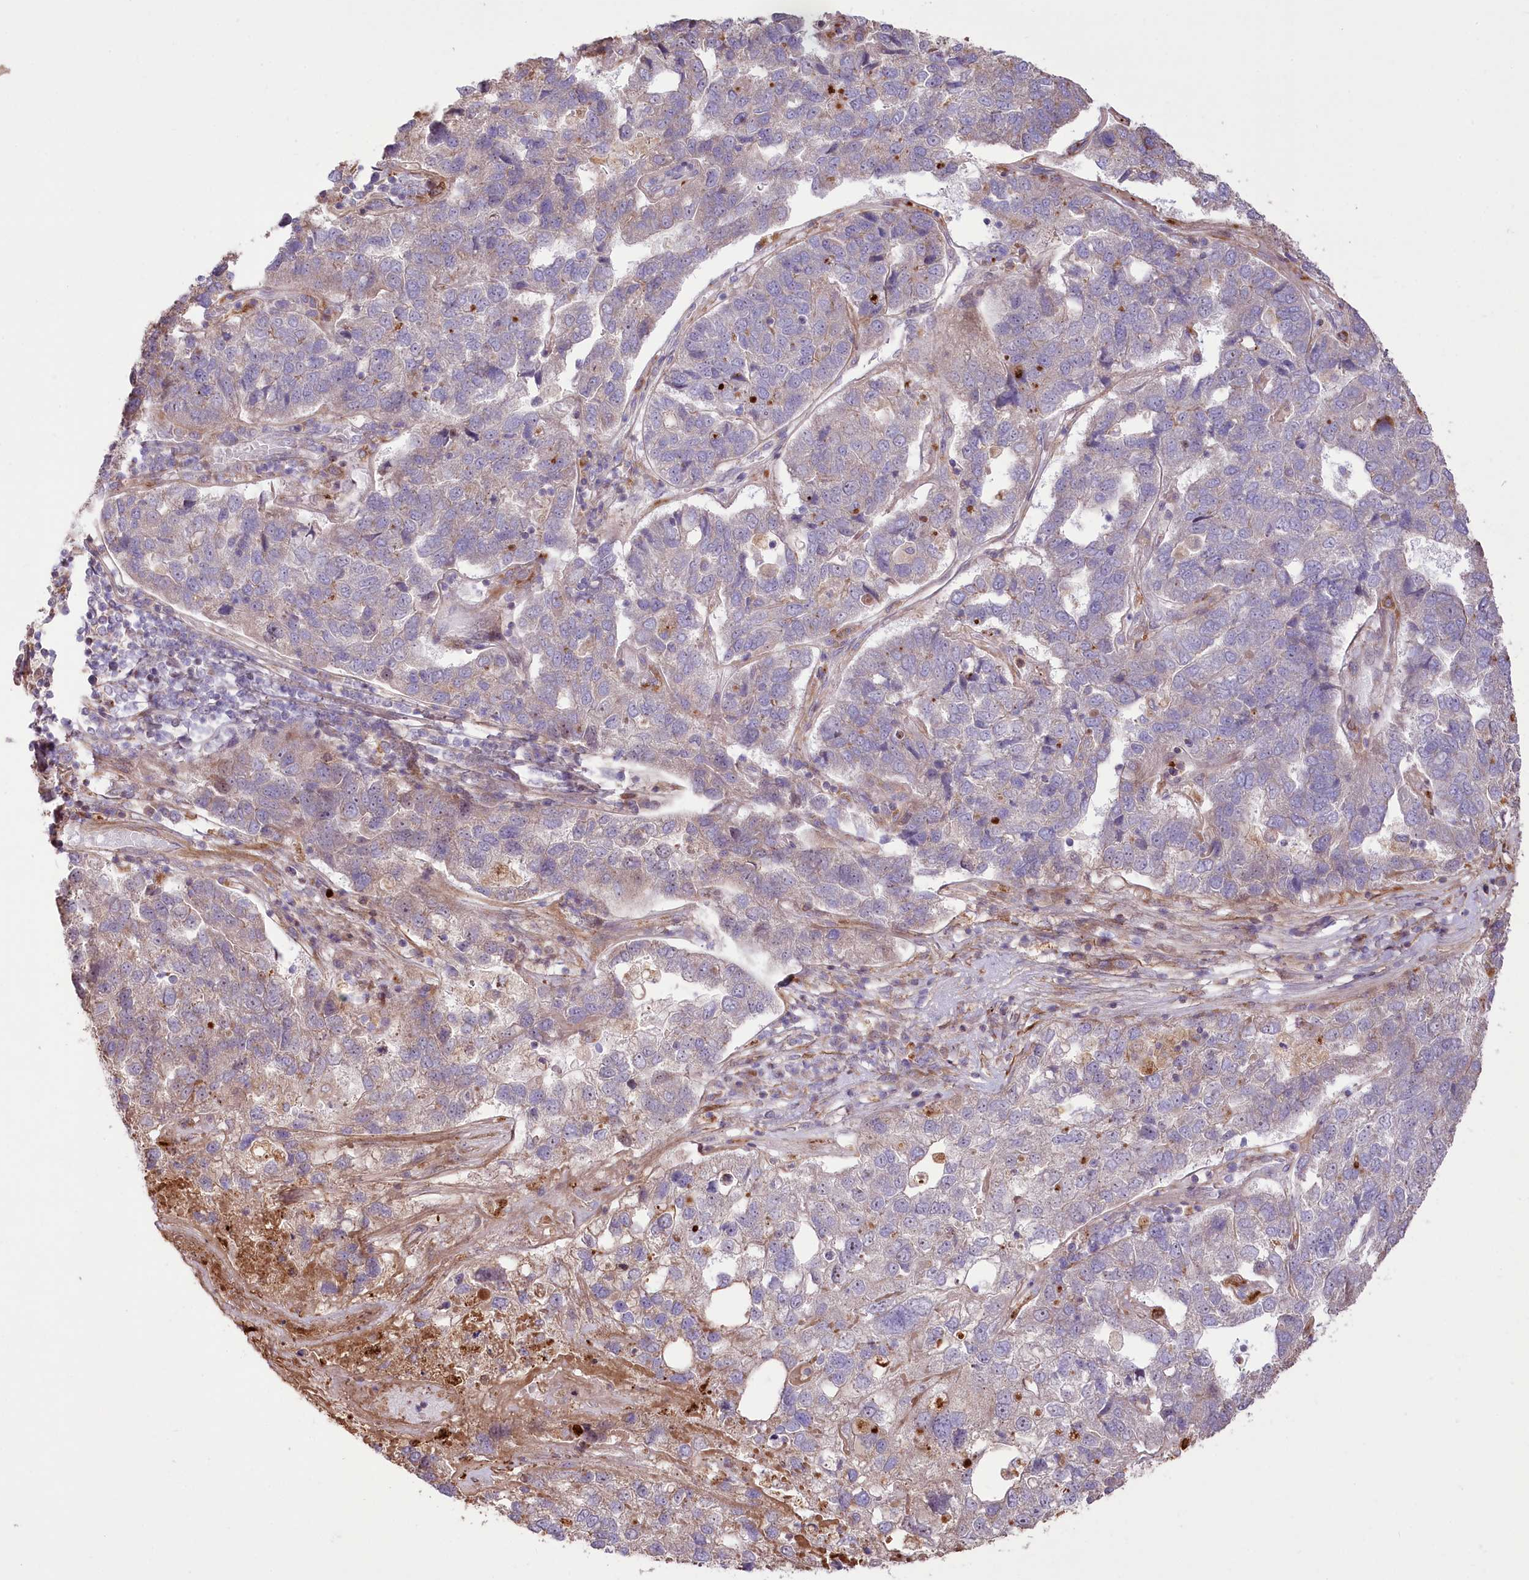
{"staining": {"intensity": "moderate", "quantity": "25%-75%", "location": "cytoplasmic/membranous"}, "tissue": "pancreatic cancer", "cell_type": "Tumor cells", "image_type": "cancer", "snomed": [{"axis": "morphology", "description": "Adenocarcinoma, NOS"}, {"axis": "topography", "description": "Pancreas"}], "caption": "Pancreatic cancer was stained to show a protein in brown. There is medium levels of moderate cytoplasmic/membranous positivity in approximately 25%-75% of tumor cells.", "gene": "RNF24", "patient": {"sex": "female", "age": 61}}